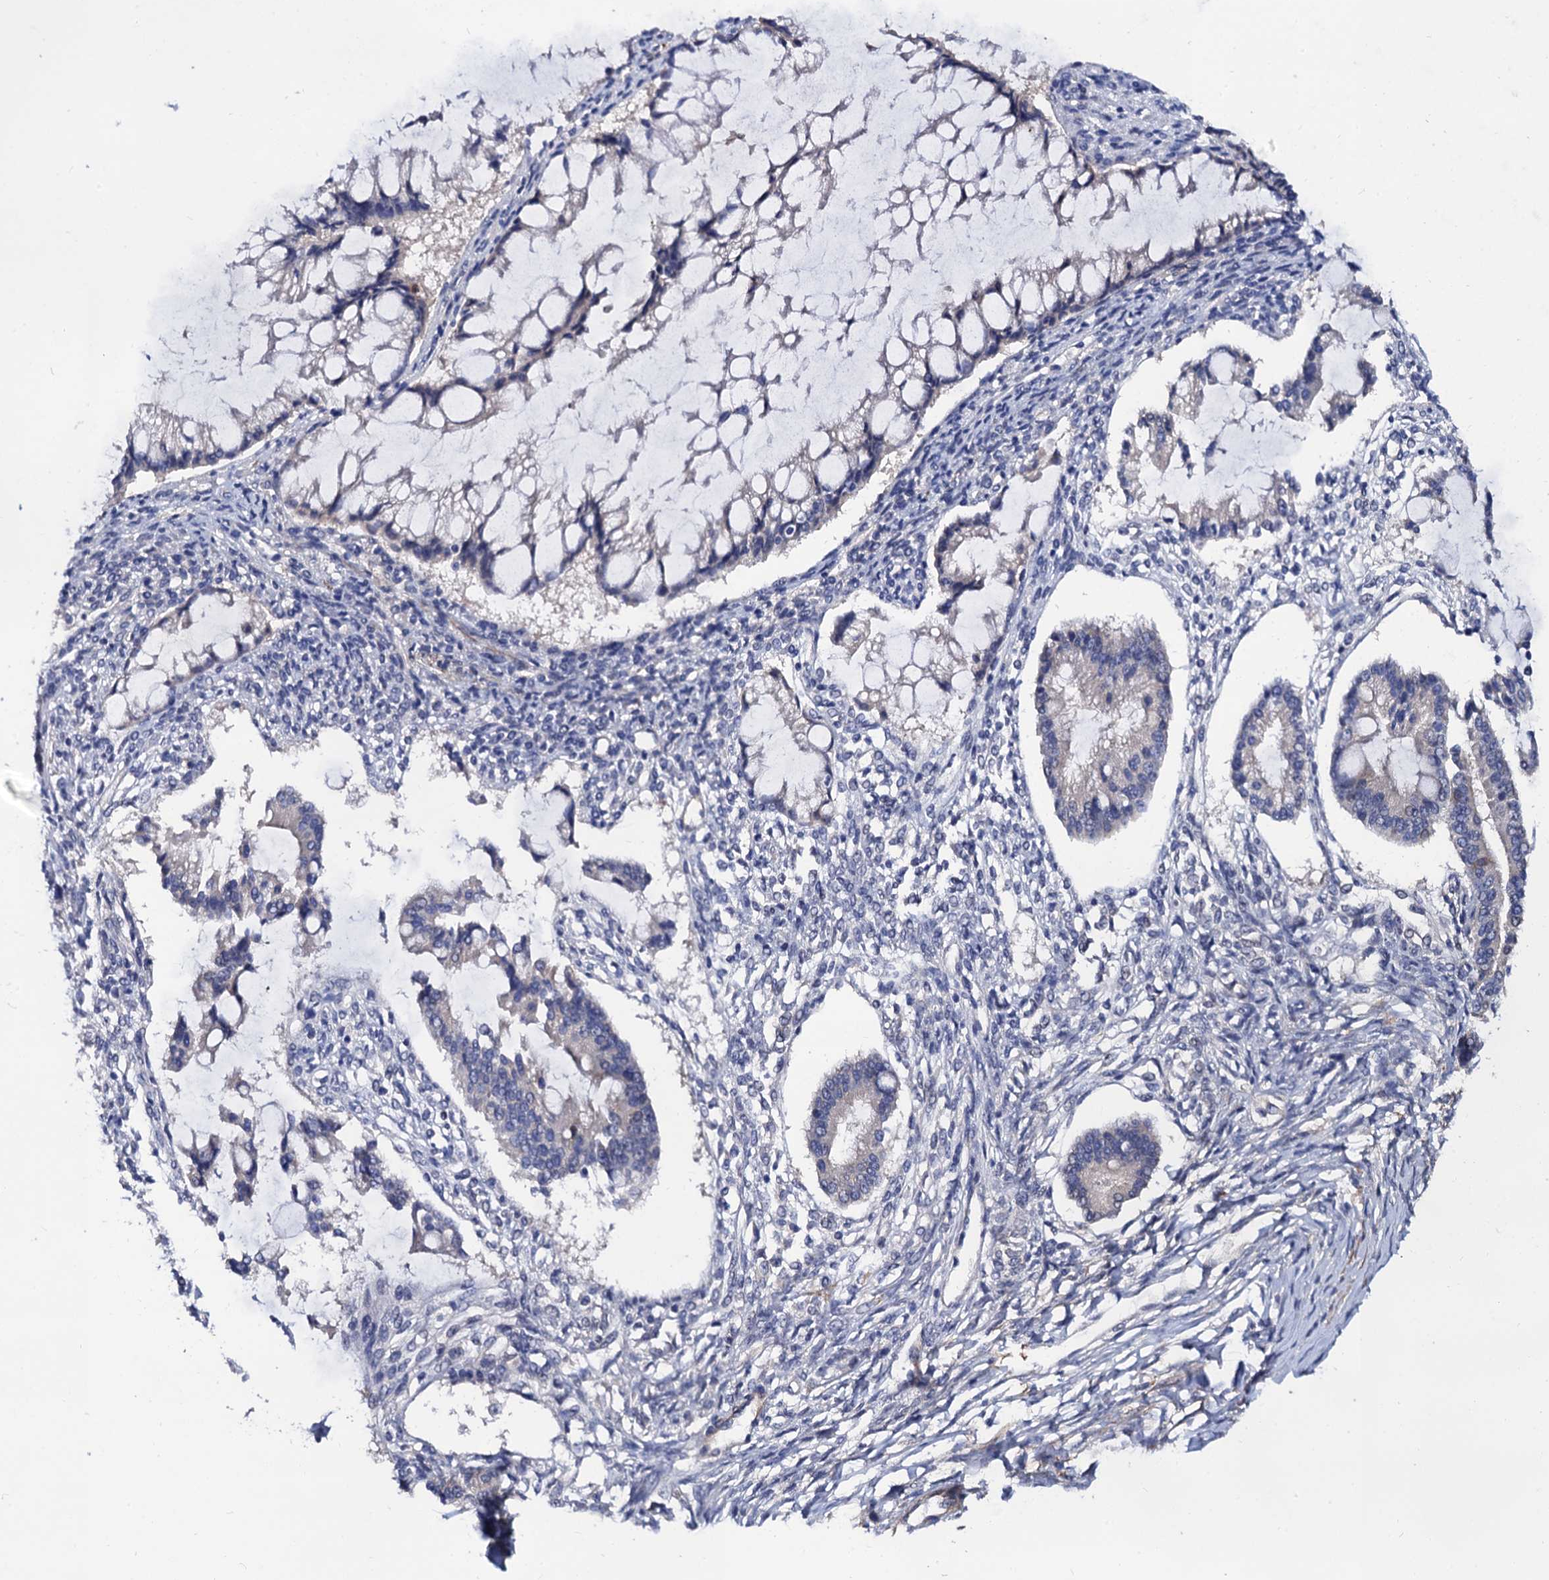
{"staining": {"intensity": "negative", "quantity": "none", "location": "none"}, "tissue": "ovarian cancer", "cell_type": "Tumor cells", "image_type": "cancer", "snomed": [{"axis": "morphology", "description": "Cystadenocarcinoma, mucinous, NOS"}, {"axis": "topography", "description": "Ovary"}], "caption": "This is a histopathology image of immunohistochemistry (IHC) staining of ovarian cancer (mucinous cystadenocarcinoma), which shows no positivity in tumor cells.", "gene": "ZDHHC18", "patient": {"sex": "female", "age": 73}}